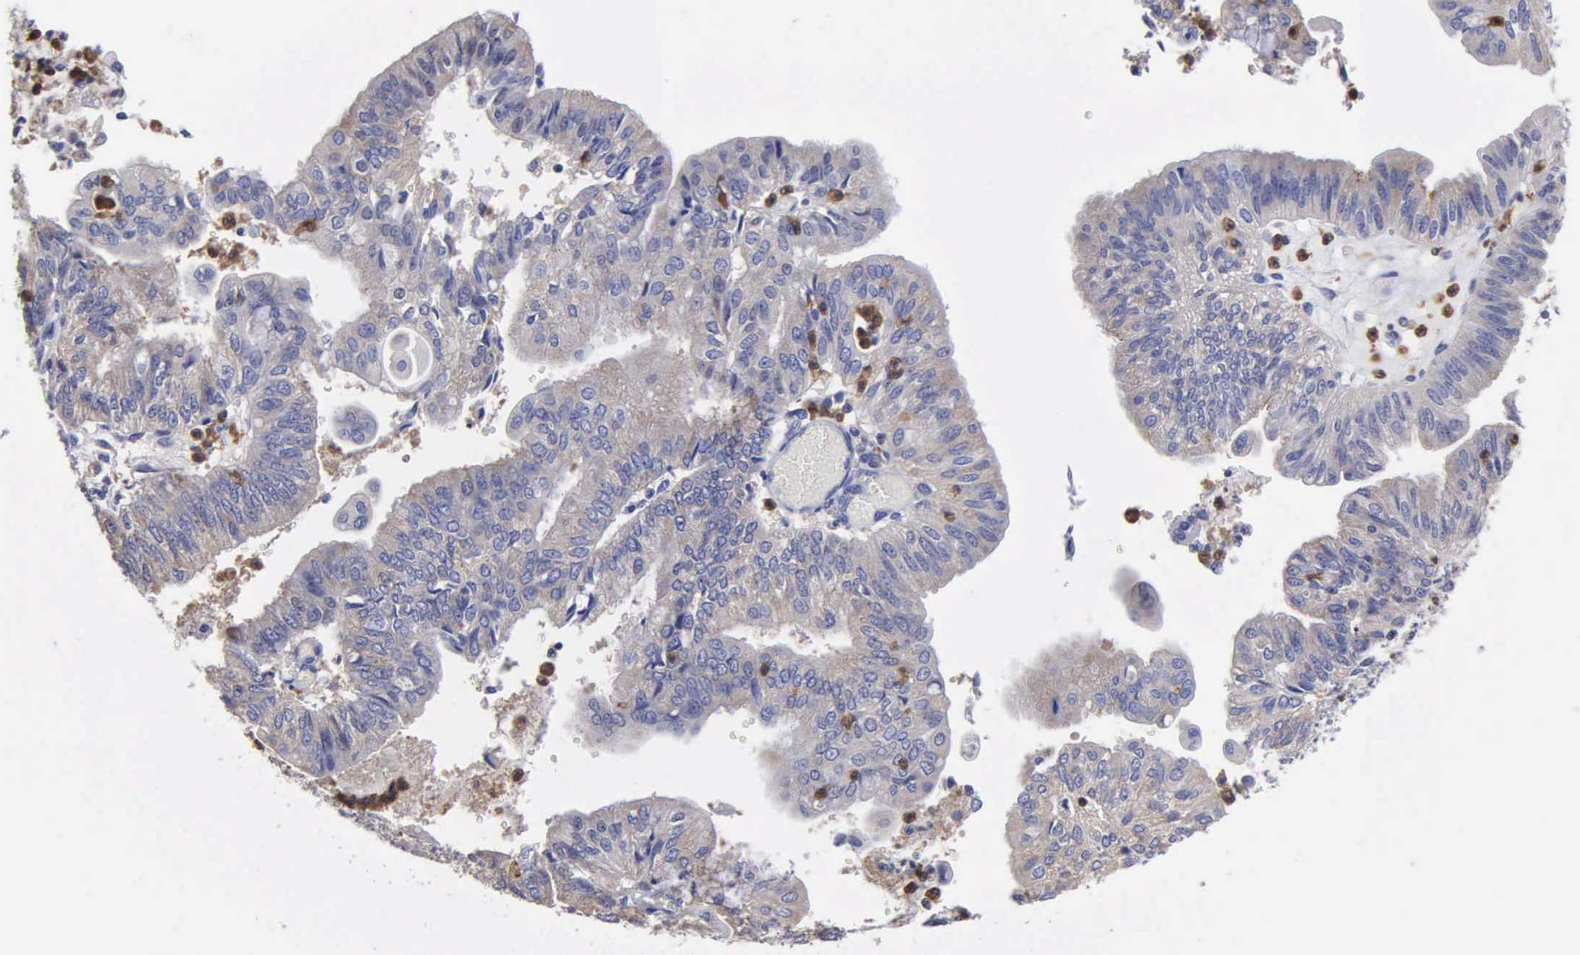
{"staining": {"intensity": "weak", "quantity": "<25%", "location": "cytoplasmic/membranous"}, "tissue": "endometrial cancer", "cell_type": "Tumor cells", "image_type": "cancer", "snomed": [{"axis": "morphology", "description": "Adenocarcinoma, NOS"}, {"axis": "topography", "description": "Endometrium"}], "caption": "A high-resolution image shows immunohistochemistry staining of endometrial cancer (adenocarcinoma), which demonstrates no significant staining in tumor cells. Brightfield microscopy of IHC stained with DAB (3,3'-diaminobenzidine) (brown) and hematoxylin (blue), captured at high magnification.", "gene": "G6PD", "patient": {"sex": "female", "age": 59}}